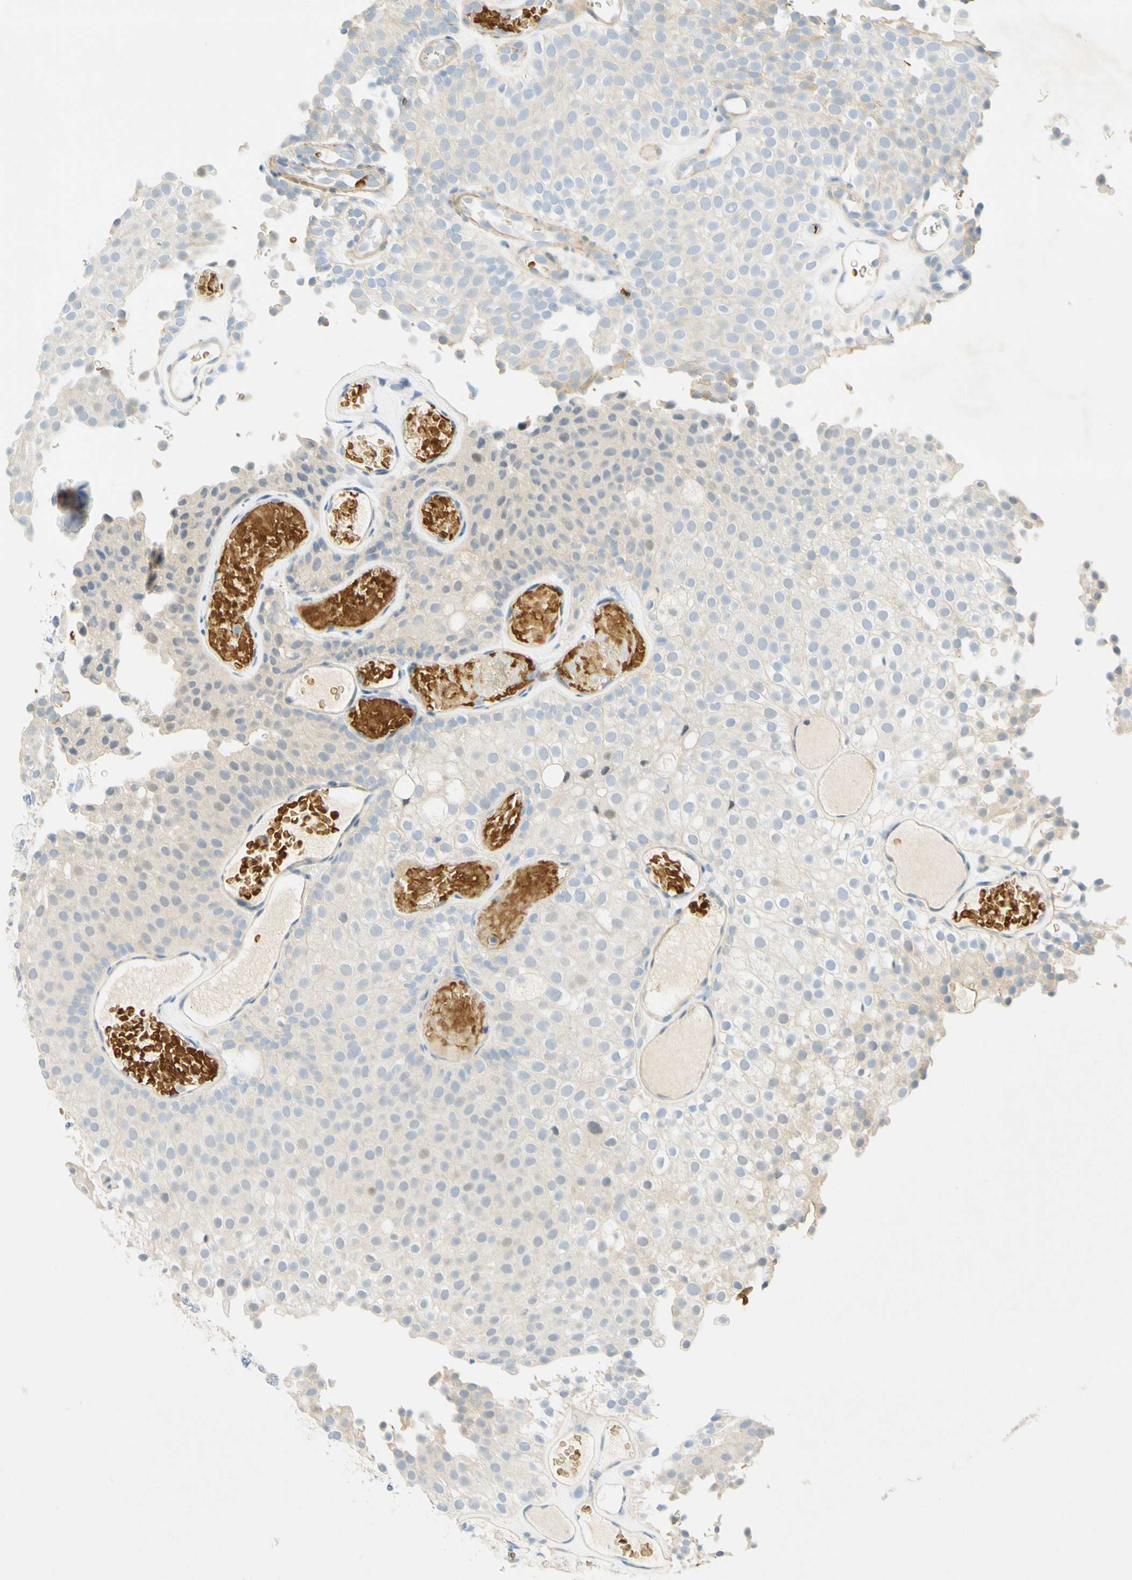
{"staining": {"intensity": "weak", "quantity": ">75%", "location": "cytoplasmic/membranous"}, "tissue": "urothelial cancer", "cell_type": "Tumor cells", "image_type": "cancer", "snomed": [{"axis": "morphology", "description": "Urothelial carcinoma, Low grade"}, {"axis": "topography", "description": "Urinary bladder"}], "caption": "About >75% of tumor cells in urothelial carcinoma (low-grade) display weak cytoplasmic/membranous protein staining as visualized by brown immunohistochemical staining.", "gene": "ENTREP2", "patient": {"sex": "male", "age": 78}}